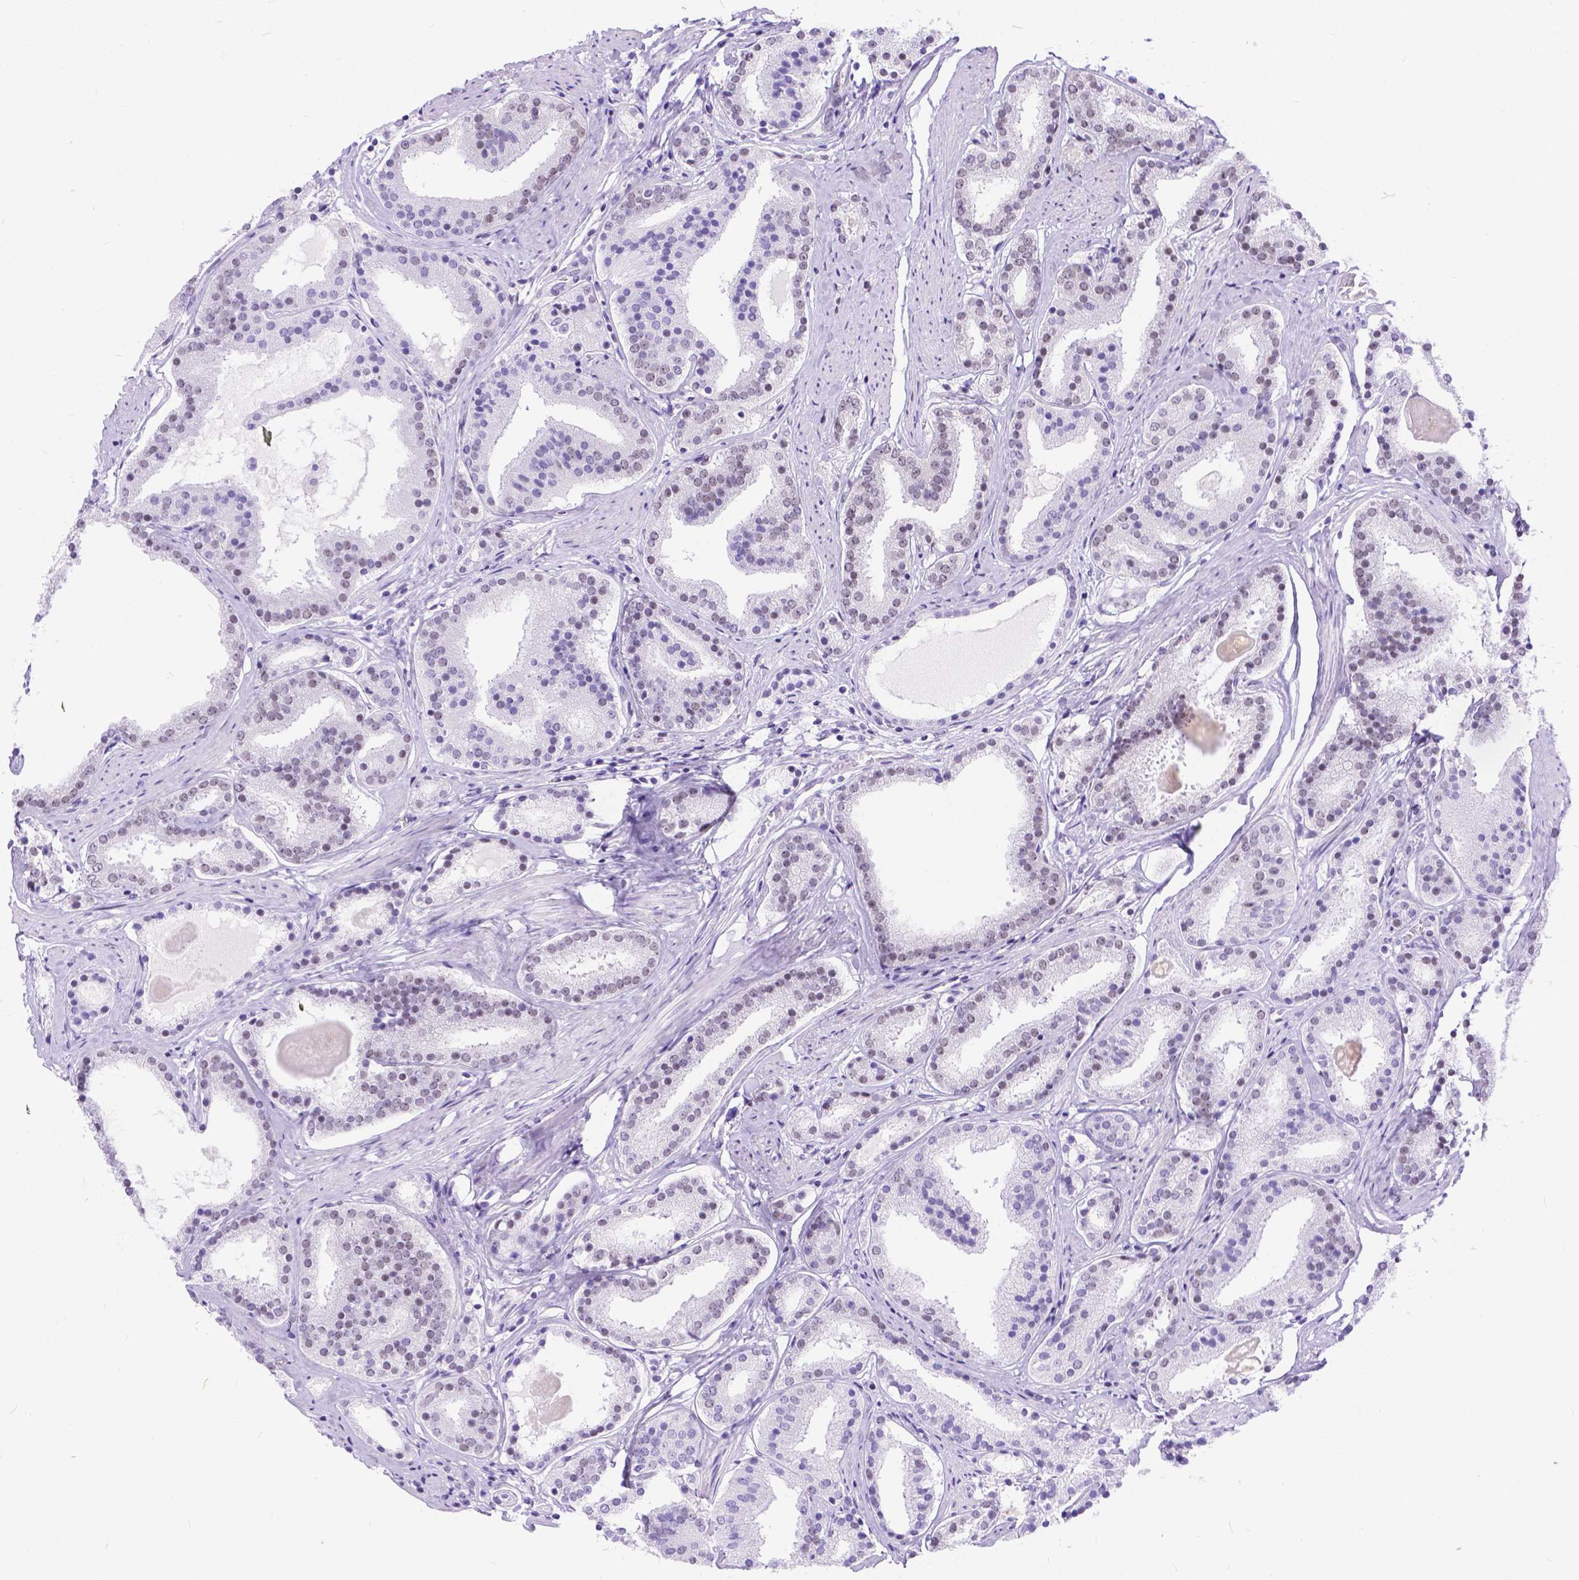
{"staining": {"intensity": "weak", "quantity": "<25%", "location": "nuclear"}, "tissue": "prostate cancer", "cell_type": "Tumor cells", "image_type": "cancer", "snomed": [{"axis": "morphology", "description": "Adenocarcinoma, High grade"}, {"axis": "topography", "description": "Prostate"}], "caption": "Protein analysis of prostate high-grade adenocarcinoma shows no significant expression in tumor cells.", "gene": "FAM124B", "patient": {"sex": "male", "age": 63}}